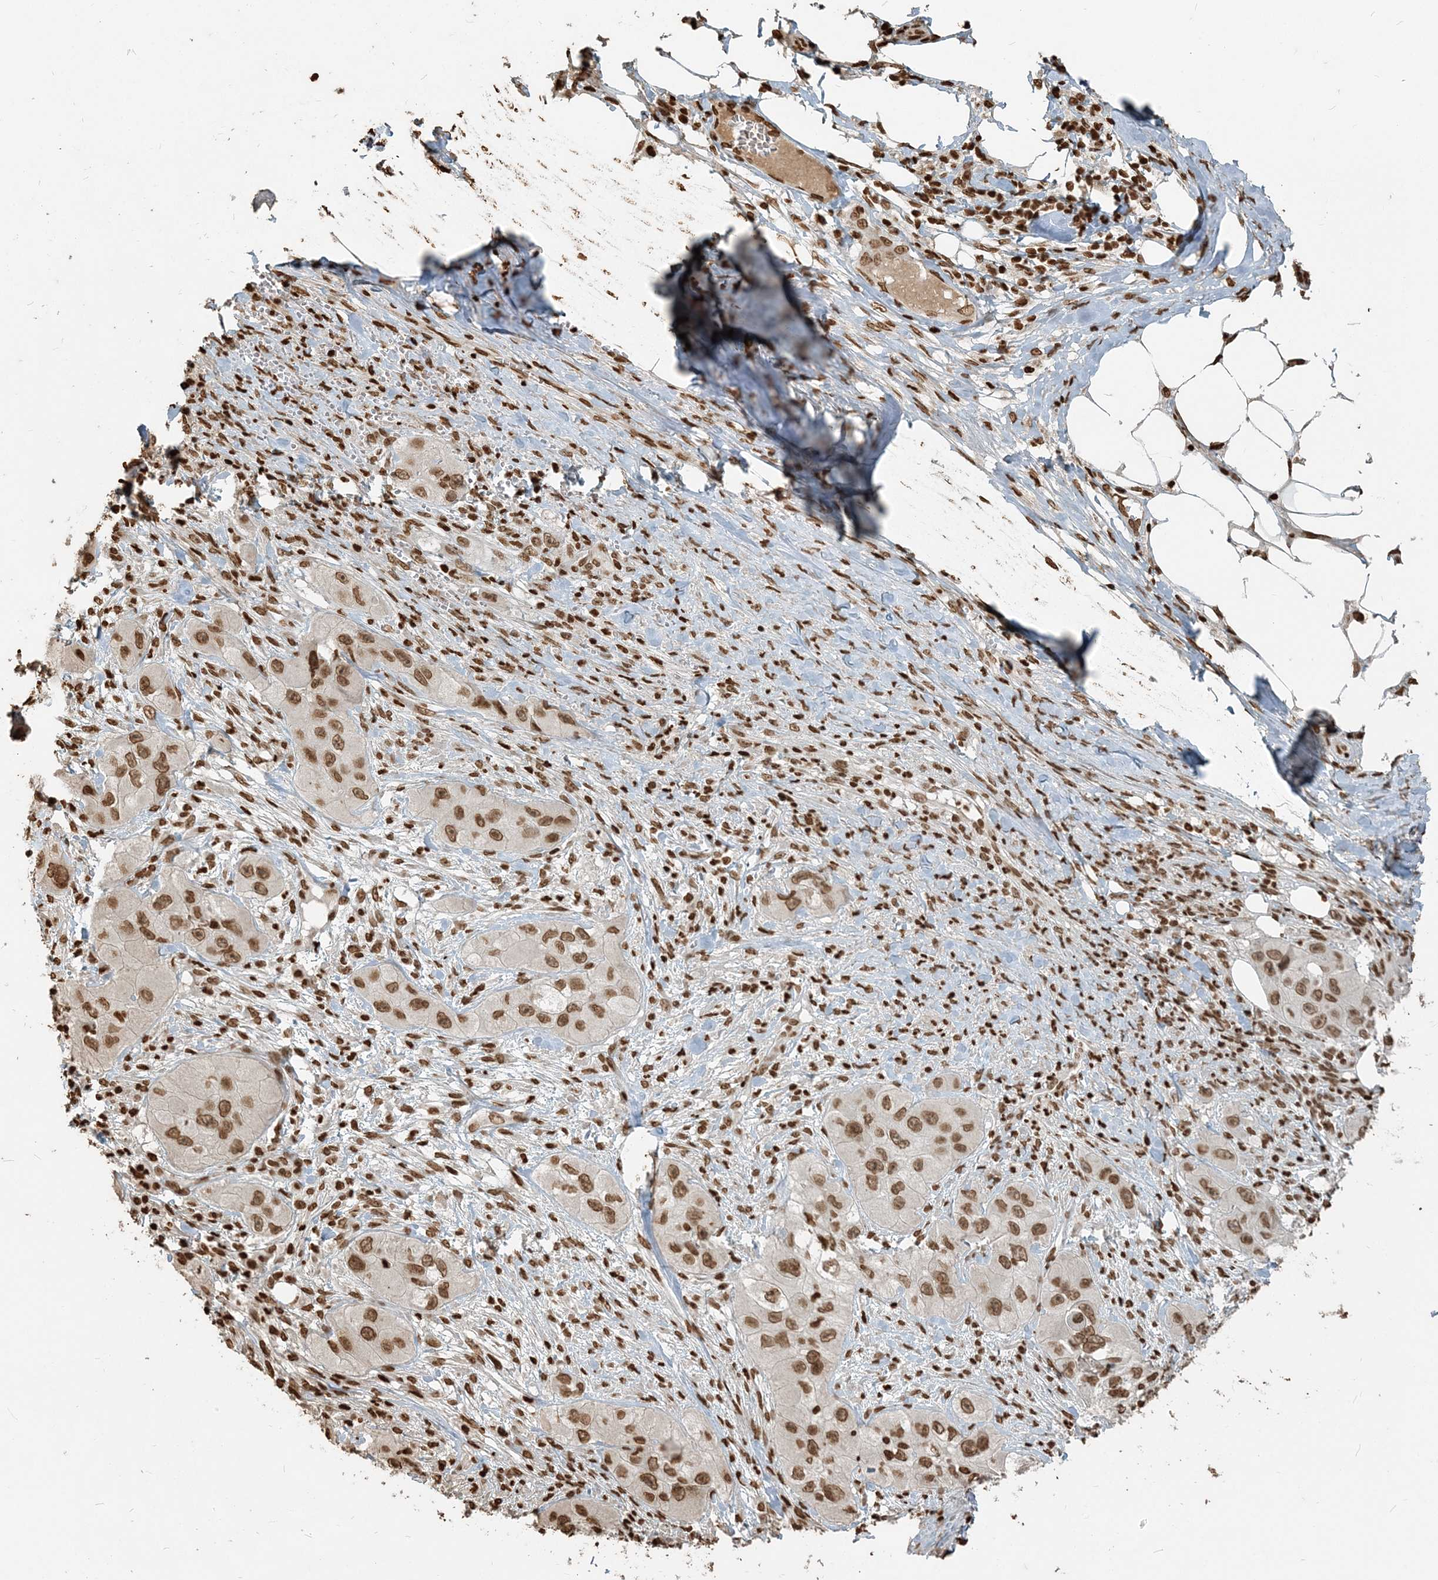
{"staining": {"intensity": "moderate", "quantity": ">75%", "location": "nuclear"}, "tissue": "skin cancer", "cell_type": "Tumor cells", "image_type": "cancer", "snomed": [{"axis": "morphology", "description": "Squamous cell carcinoma, NOS"}, {"axis": "topography", "description": "Skin"}, {"axis": "topography", "description": "Subcutis"}], "caption": "The image demonstrates immunohistochemical staining of skin squamous cell carcinoma. There is moderate nuclear staining is appreciated in about >75% of tumor cells.", "gene": "H3-3B", "patient": {"sex": "male", "age": 73}}